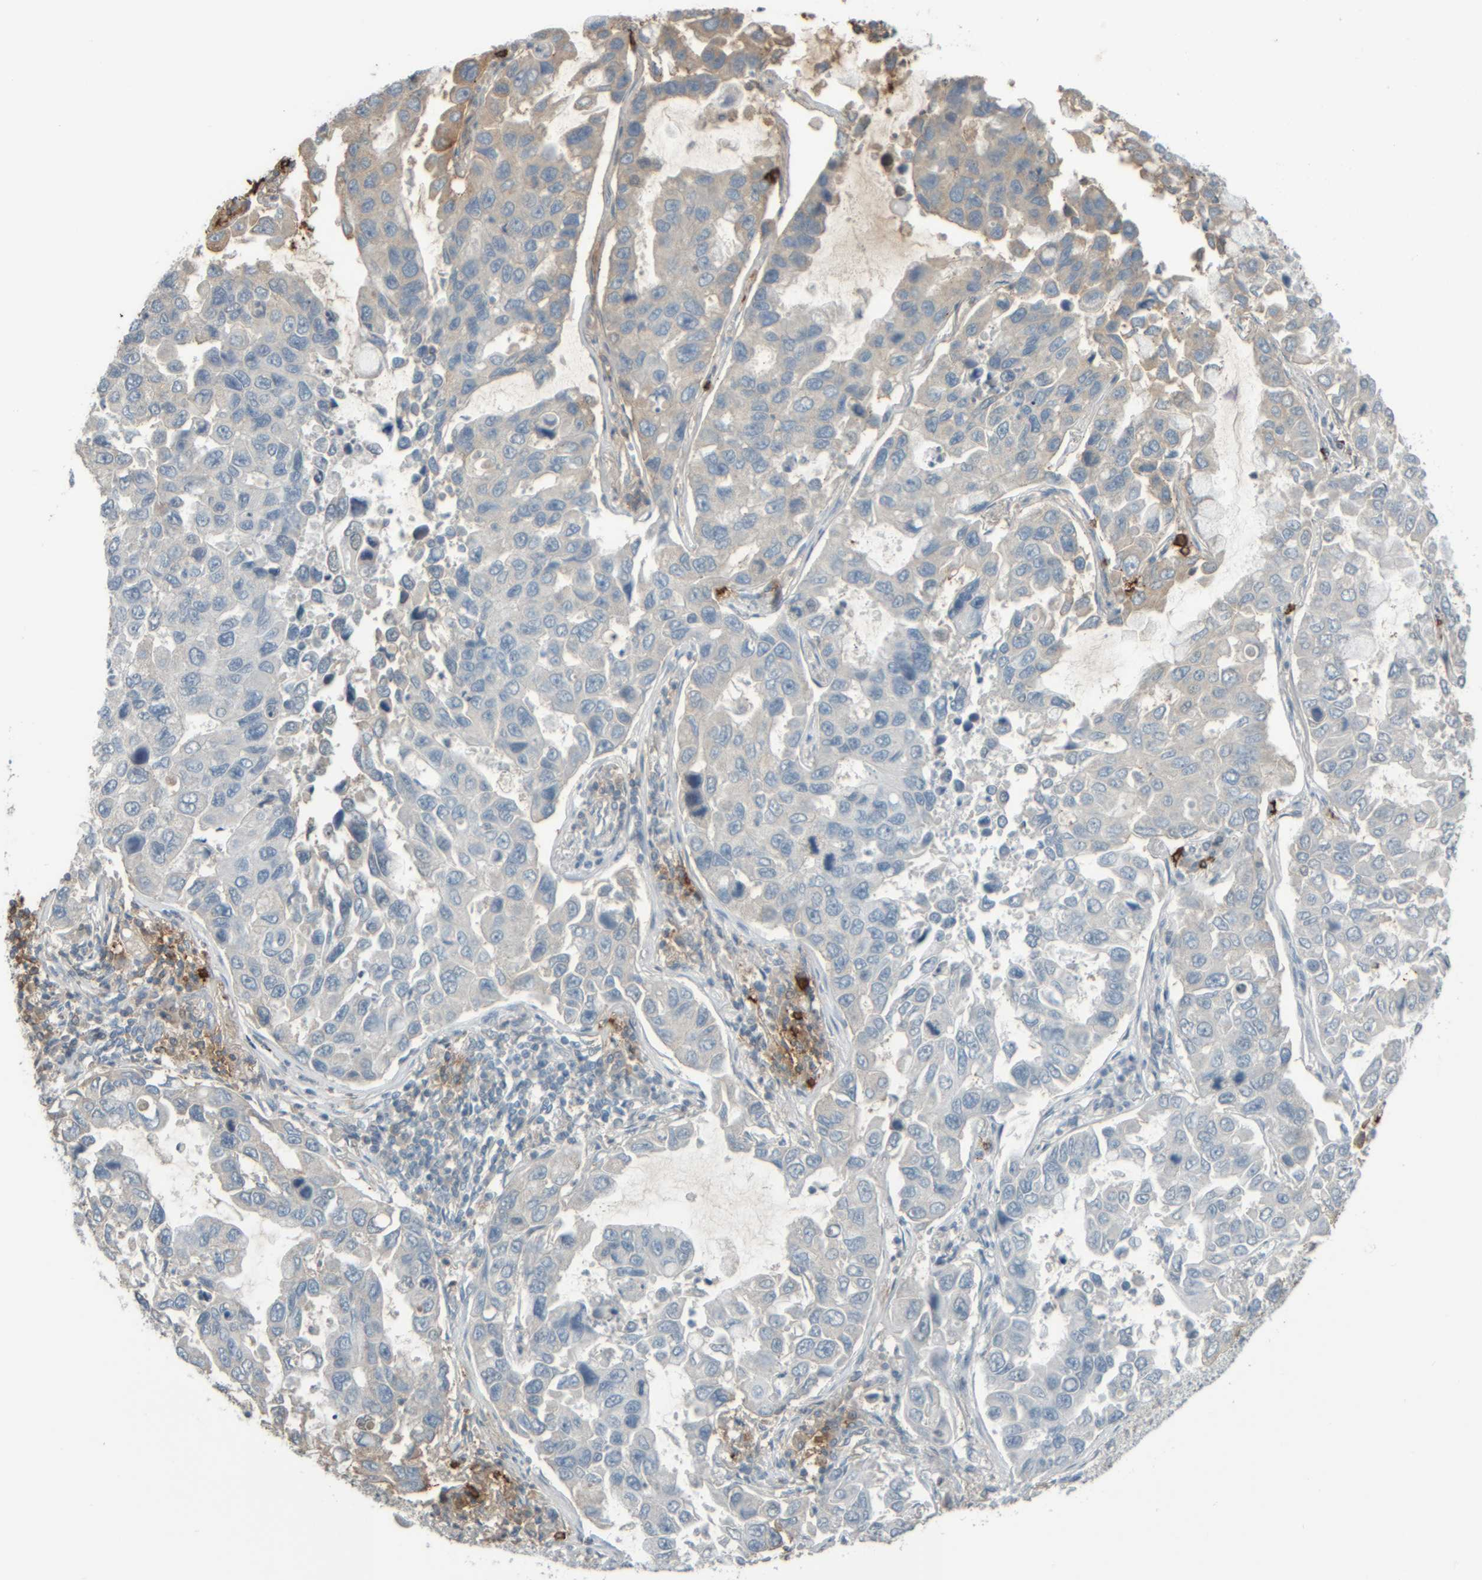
{"staining": {"intensity": "weak", "quantity": "<25%", "location": "cytoplasmic/membranous"}, "tissue": "lung cancer", "cell_type": "Tumor cells", "image_type": "cancer", "snomed": [{"axis": "morphology", "description": "Adenocarcinoma, NOS"}, {"axis": "topography", "description": "Lung"}], "caption": "A histopathology image of adenocarcinoma (lung) stained for a protein displays no brown staining in tumor cells.", "gene": "TPSAB1", "patient": {"sex": "male", "age": 64}}